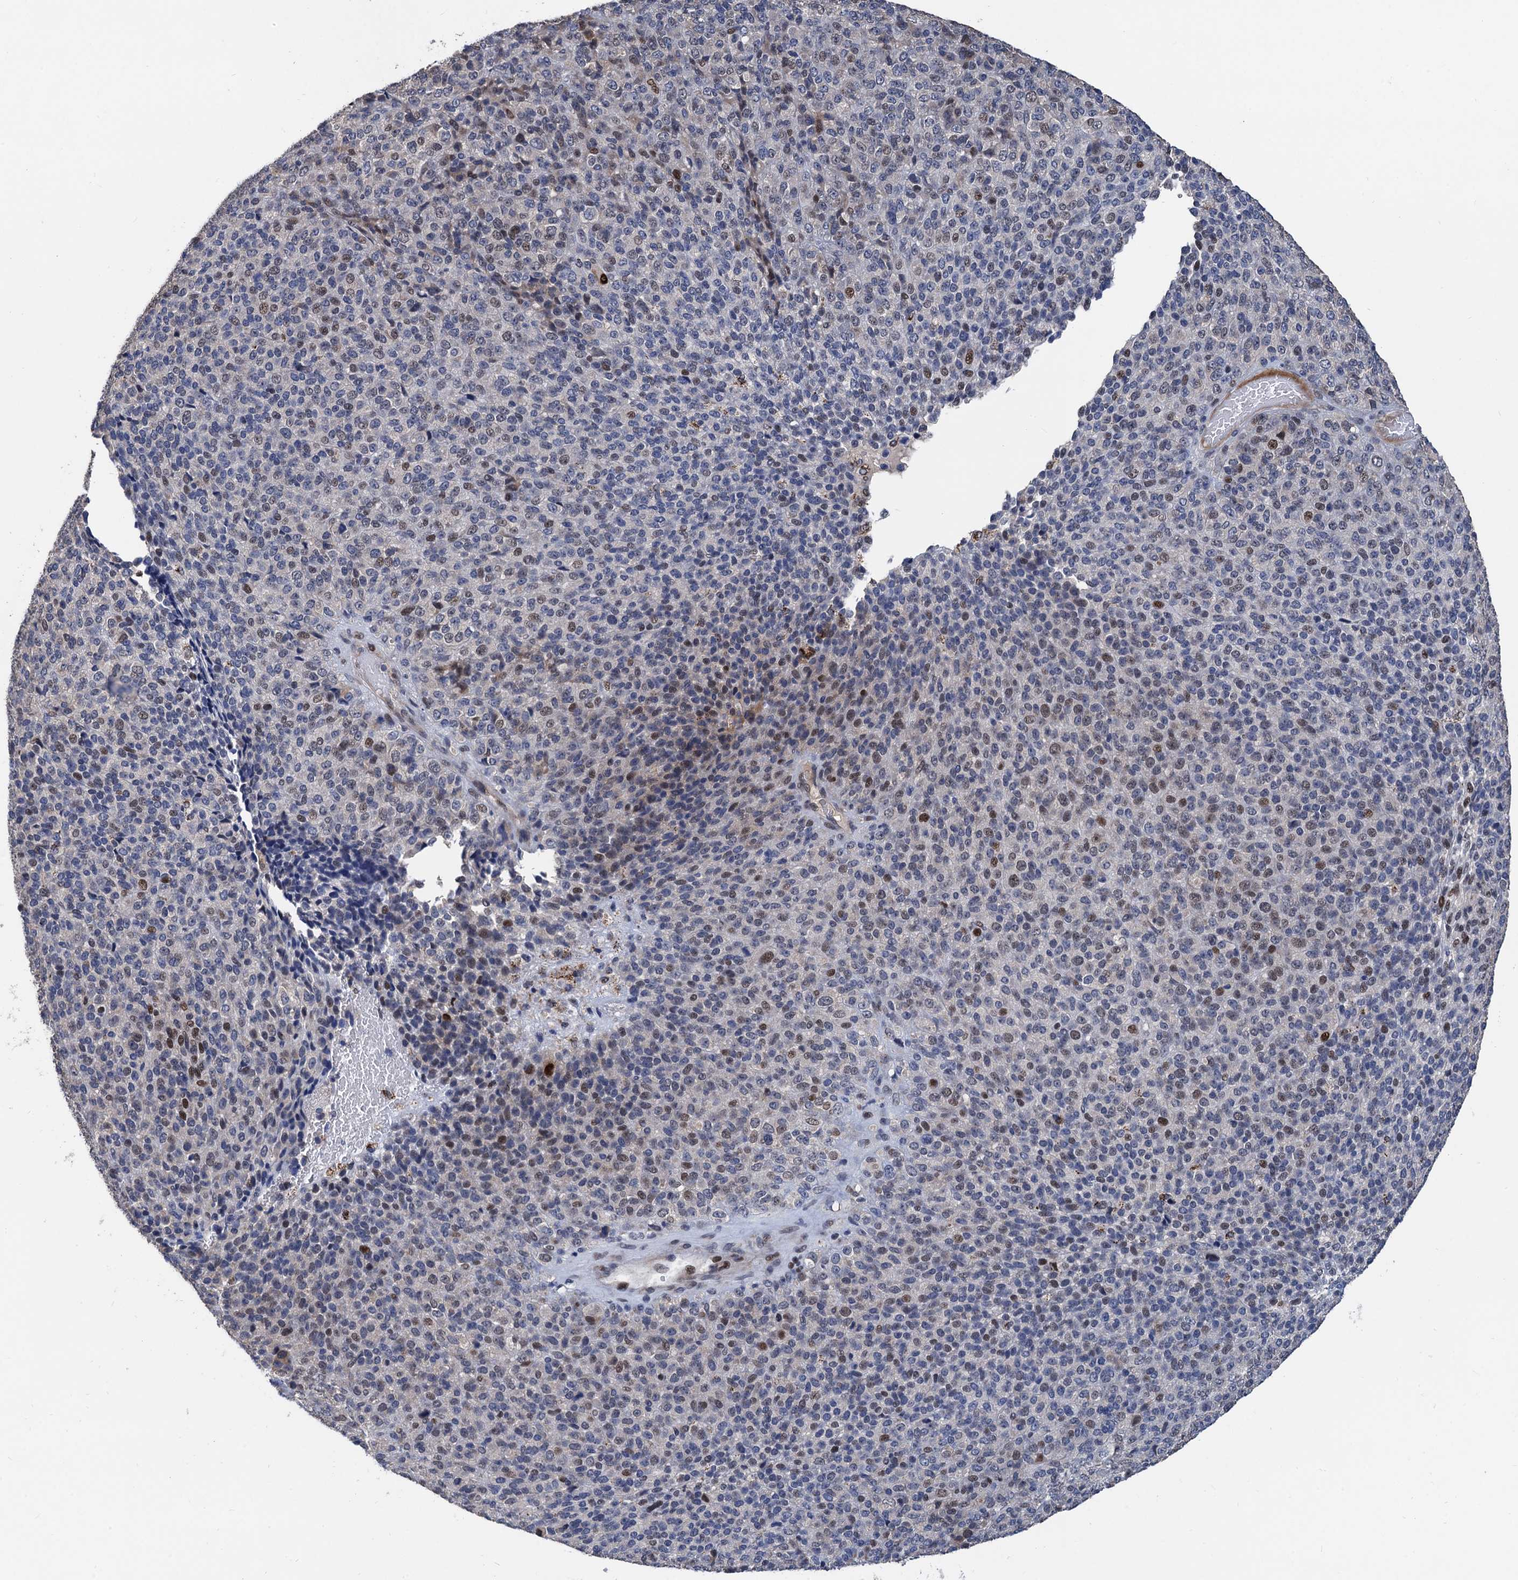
{"staining": {"intensity": "moderate", "quantity": "25%-75%", "location": "nuclear"}, "tissue": "melanoma", "cell_type": "Tumor cells", "image_type": "cancer", "snomed": [{"axis": "morphology", "description": "Malignant melanoma, Metastatic site"}, {"axis": "topography", "description": "Brain"}], "caption": "IHC of malignant melanoma (metastatic site) exhibits medium levels of moderate nuclear staining in approximately 25%-75% of tumor cells. Immunohistochemistry (ihc) stains the protein in brown and the nuclei are stained blue.", "gene": "TSEN34", "patient": {"sex": "female", "age": 56}}